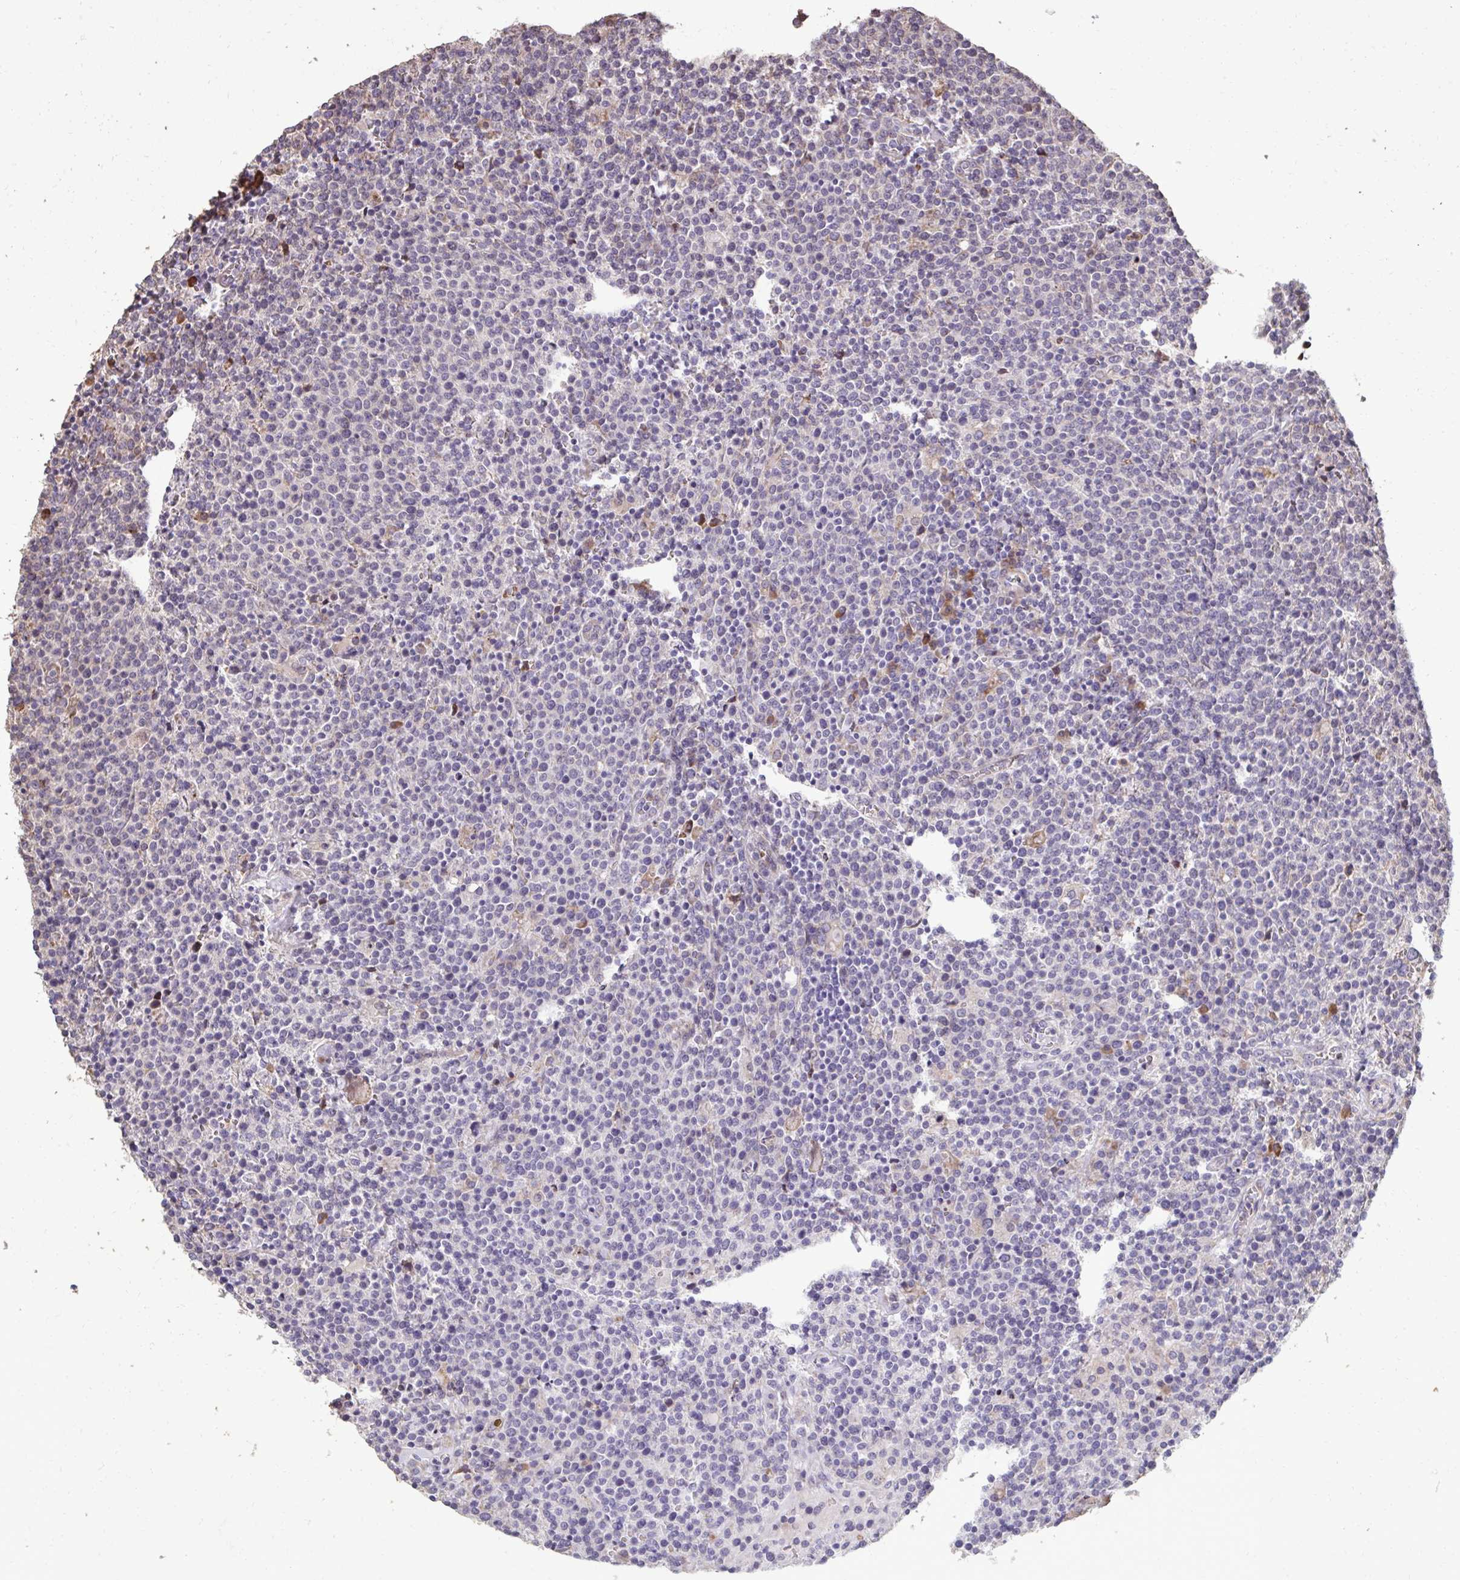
{"staining": {"intensity": "negative", "quantity": "none", "location": "none"}, "tissue": "lymphoma", "cell_type": "Tumor cells", "image_type": "cancer", "snomed": [{"axis": "morphology", "description": "Malignant lymphoma, non-Hodgkin's type, High grade"}, {"axis": "topography", "description": "Lymph node"}], "caption": "DAB immunohistochemical staining of human malignant lymphoma, non-Hodgkin's type (high-grade) reveals no significant positivity in tumor cells.", "gene": "FIBCD1", "patient": {"sex": "male", "age": 61}}